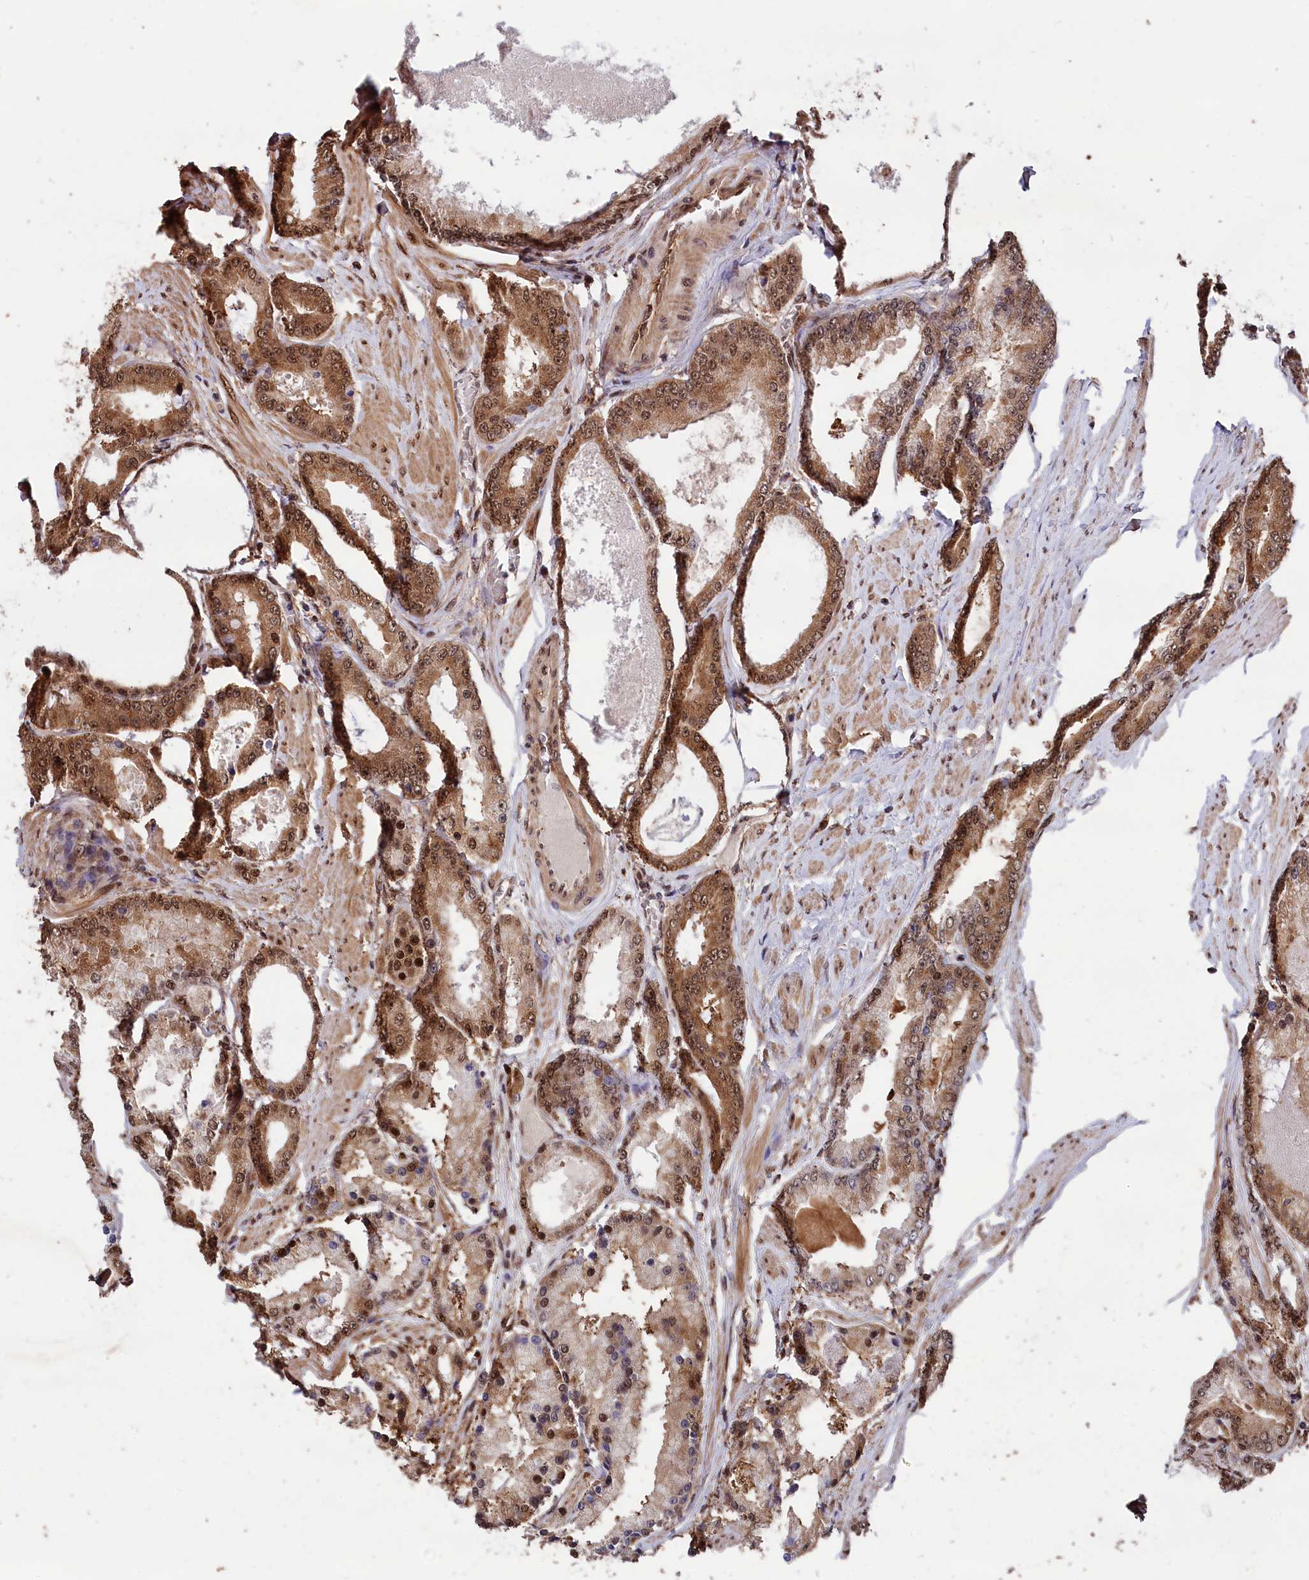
{"staining": {"intensity": "moderate", "quantity": ">75%", "location": "cytoplasmic/membranous,nuclear"}, "tissue": "prostate cancer", "cell_type": "Tumor cells", "image_type": "cancer", "snomed": [{"axis": "morphology", "description": "Adenocarcinoma, High grade"}, {"axis": "topography", "description": "Prostate"}], "caption": "A photomicrograph showing moderate cytoplasmic/membranous and nuclear staining in about >75% of tumor cells in adenocarcinoma (high-grade) (prostate), as visualized by brown immunohistochemical staining.", "gene": "ADRM1", "patient": {"sex": "male", "age": 59}}